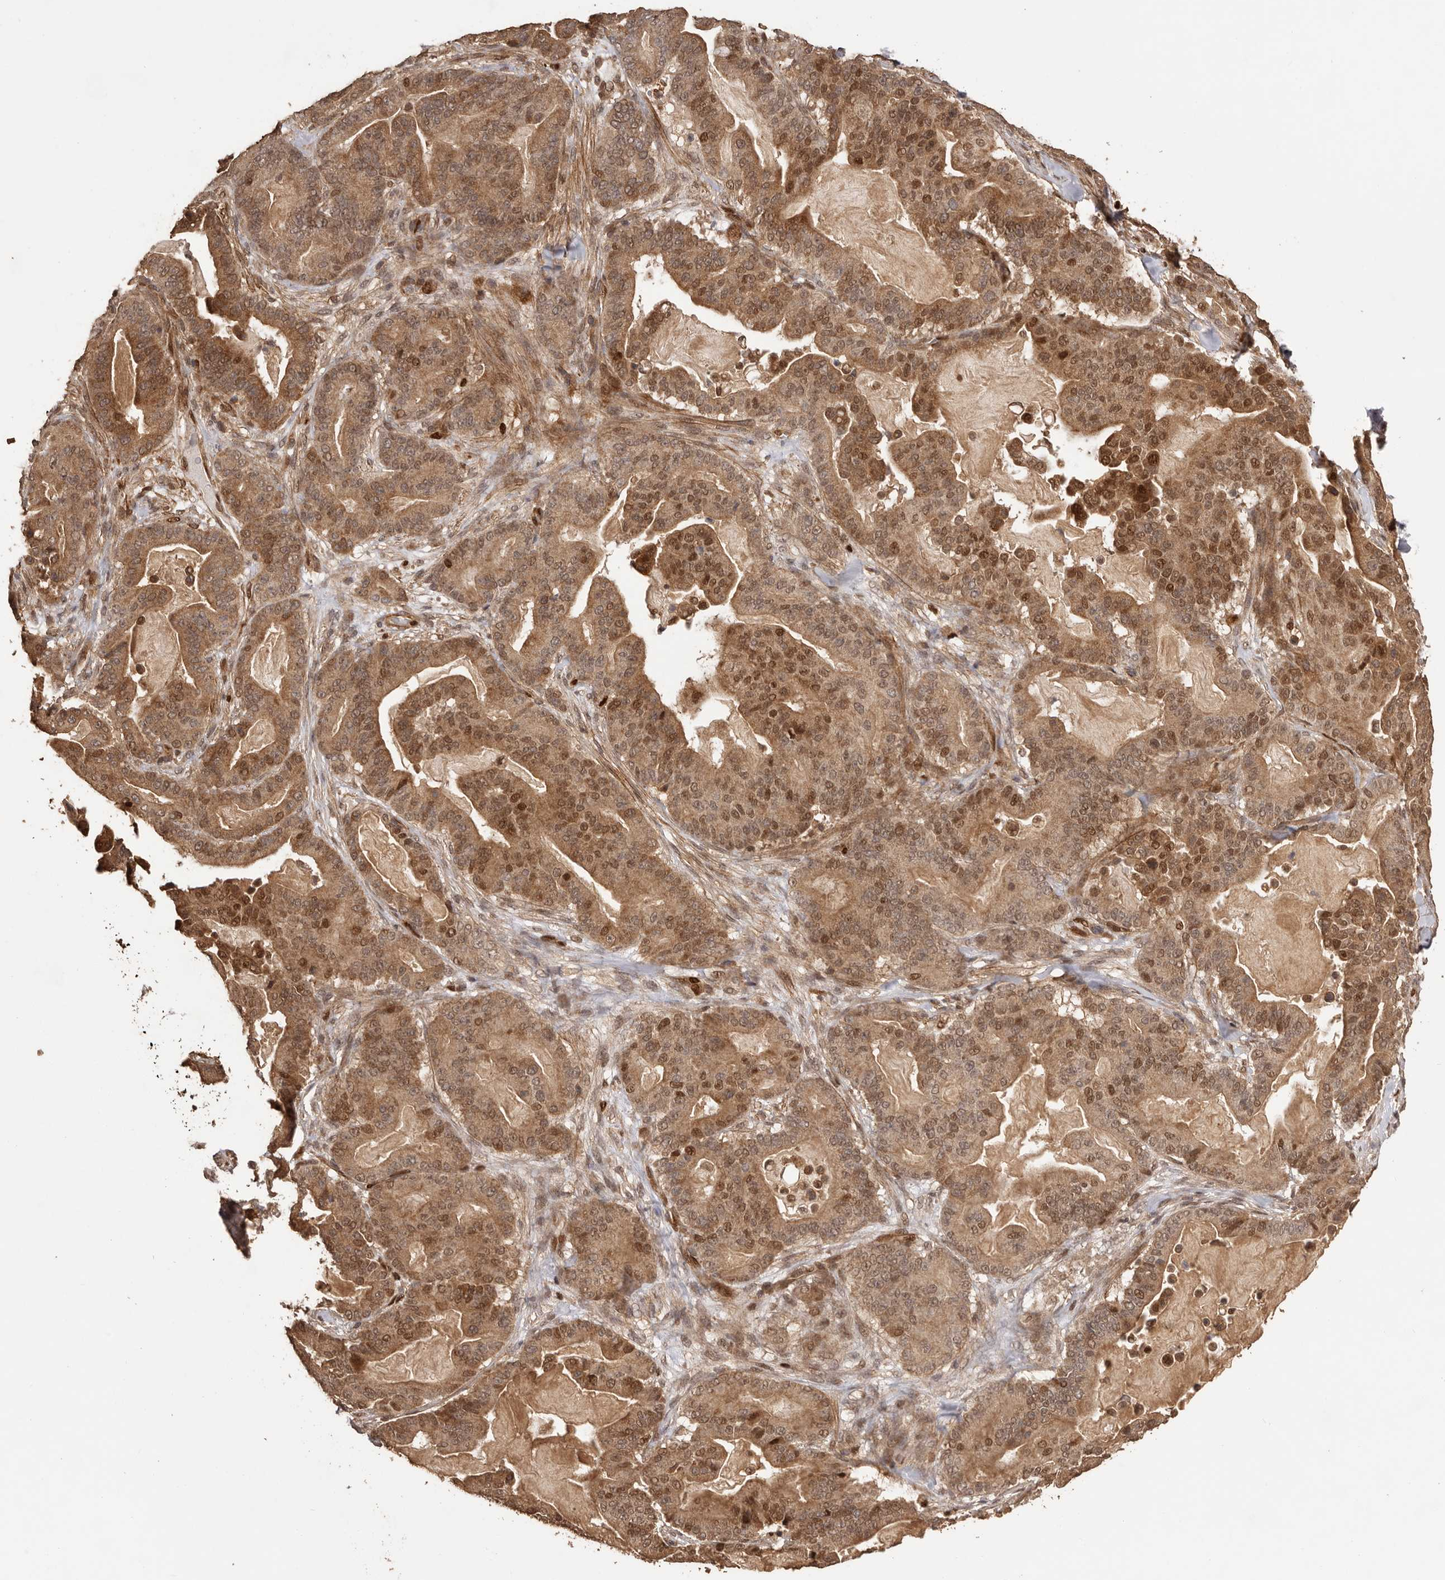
{"staining": {"intensity": "moderate", "quantity": ">75%", "location": "cytoplasmic/membranous,nuclear"}, "tissue": "pancreatic cancer", "cell_type": "Tumor cells", "image_type": "cancer", "snomed": [{"axis": "morphology", "description": "Adenocarcinoma, NOS"}, {"axis": "topography", "description": "Pancreas"}], "caption": "IHC staining of pancreatic cancer, which demonstrates medium levels of moderate cytoplasmic/membranous and nuclear staining in about >75% of tumor cells indicating moderate cytoplasmic/membranous and nuclear protein positivity. The staining was performed using DAB (brown) for protein detection and nuclei were counterstained in hematoxylin (blue).", "gene": "UBR2", "patient": {"sex": "male", "age": 63}}